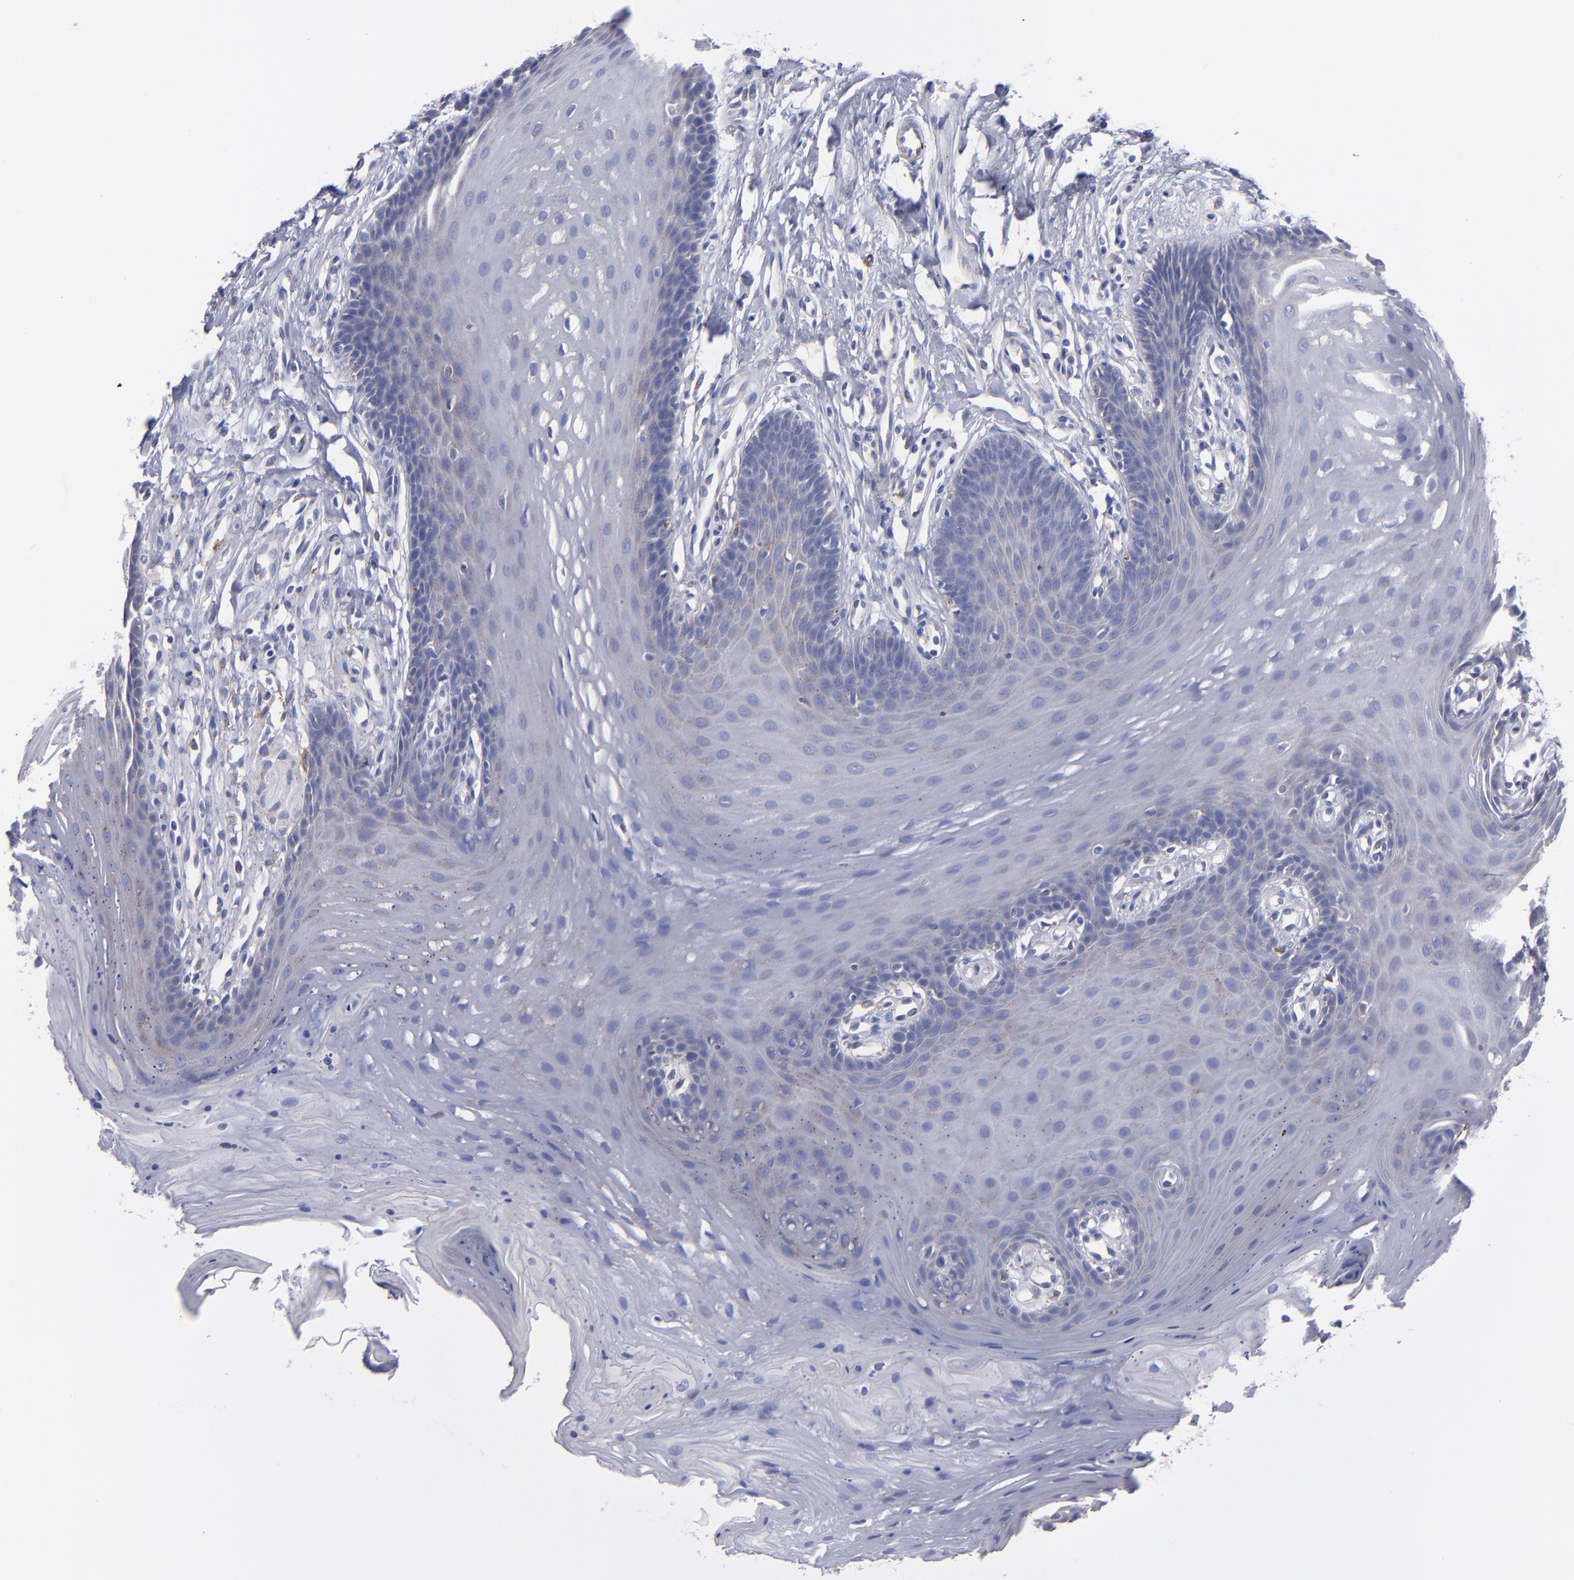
{"staining": {"intensity": "weak", "quantity": "<25%", "location": "cytoplasmic/membranous"}, "tissue": "oral mucosa", "cell_type": "Squamous epithelial cells", "image_type": "normal", "snomed": [{"axis": "morphology", "description": "Normal tissue, NOS"}, {"axis": "topography", "description": "Oral tissue"}], "caption": "Immunohistochemistry (IHC) of normal human oral mucosa exhibits no positivity in squamous epithelial cells.", "gene": "MFGE8", "patient": {"sex": "male", "age": 62}}